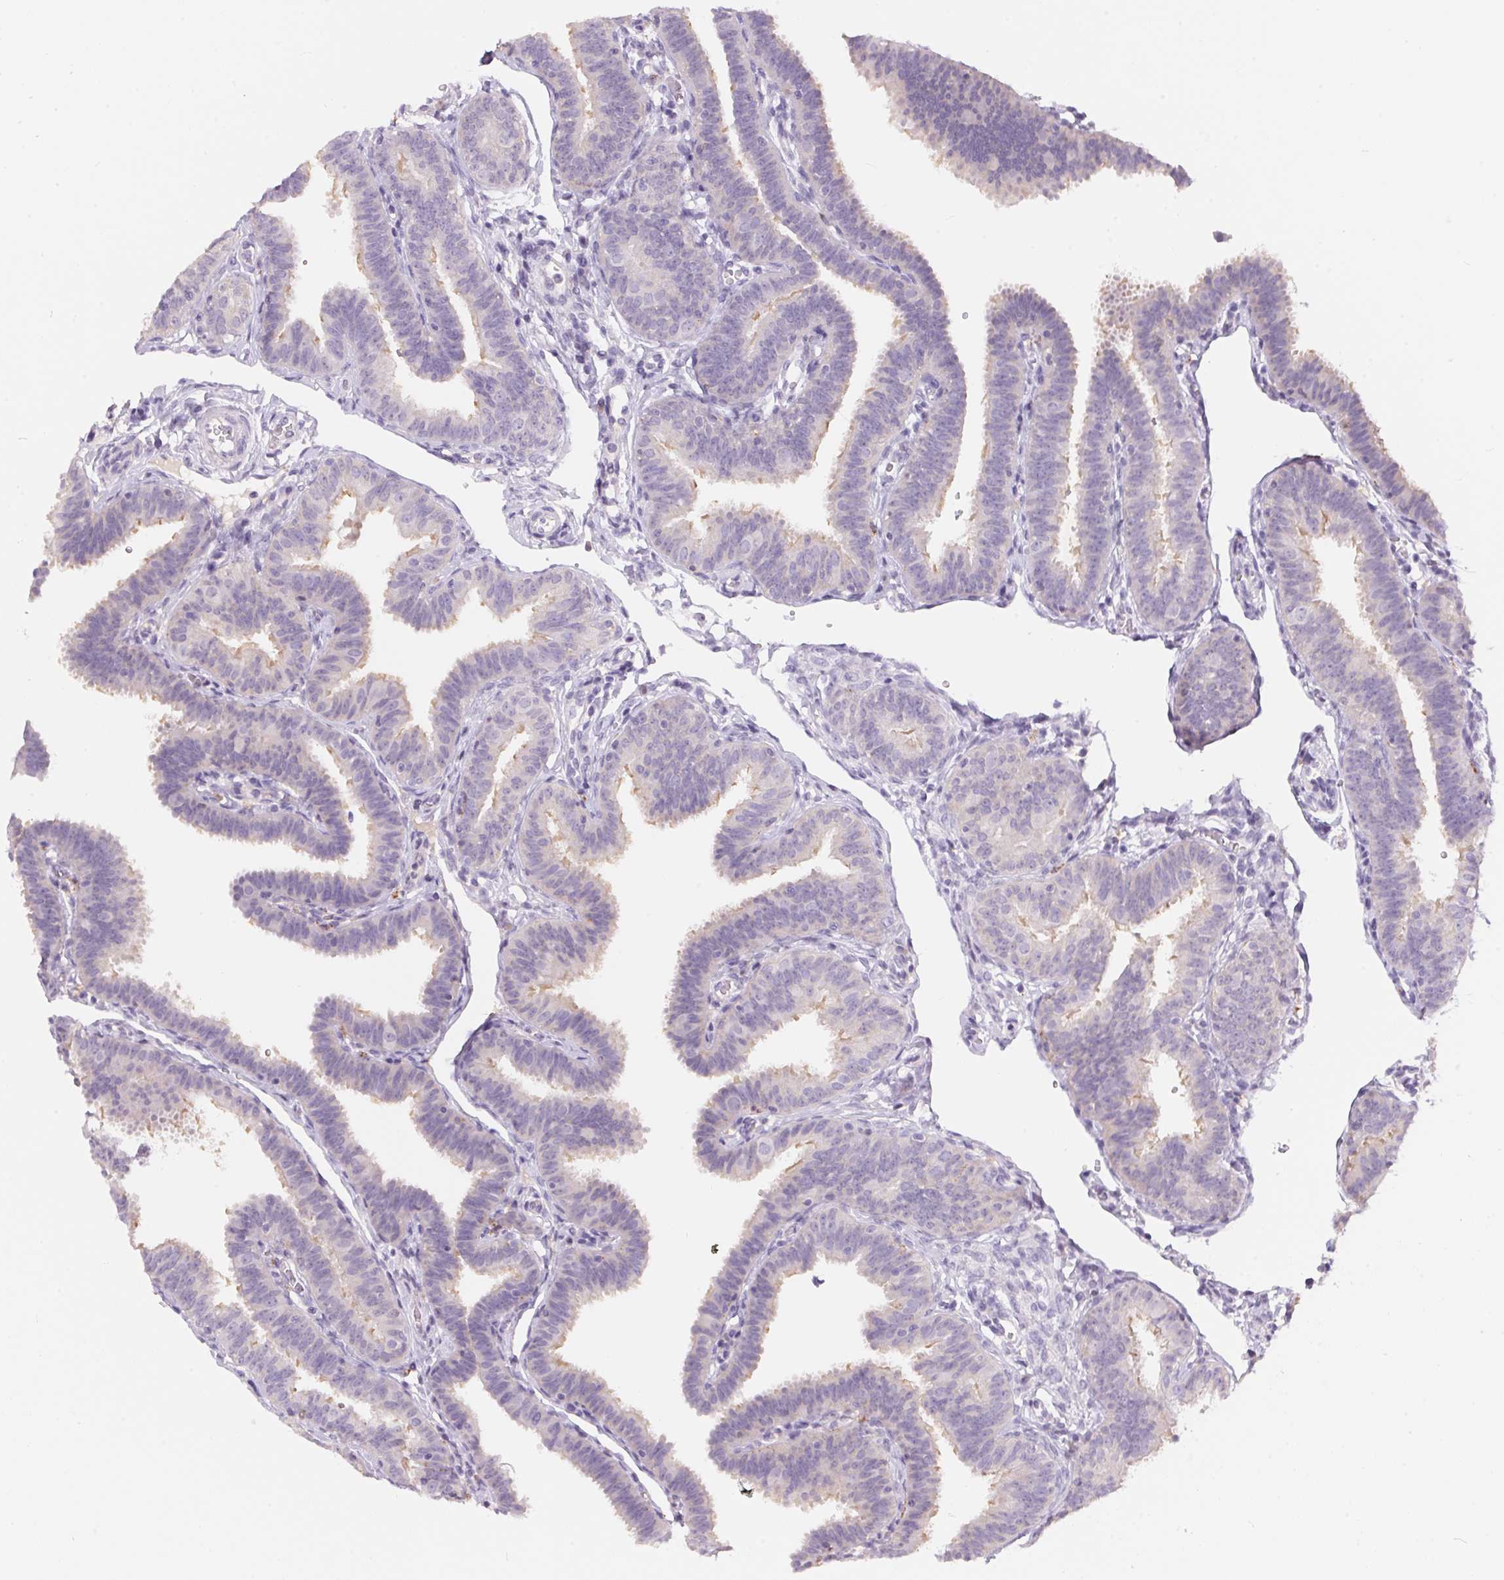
{"staining": {"intensity": "weak", "quantity": "25%-75%", "location": "cytoplasmic/membranous"}, "tissue": "fallopian tube", "cell_type": "Glandular cells", "image_type": "normal", "snomed": [{"axis": "morphology", "description": "Normal tissue, NOS"}, {"axis": "topography", "description": "Fallopian tube"}], "caption": "A photomicrograph of fallopian tube stained for a protein demonstrates weak cytoplasmic/membranous brown staining in glandular cells.", "gene": "PNLIPRP3", "patient": {"sex": "female", "age": 25}}